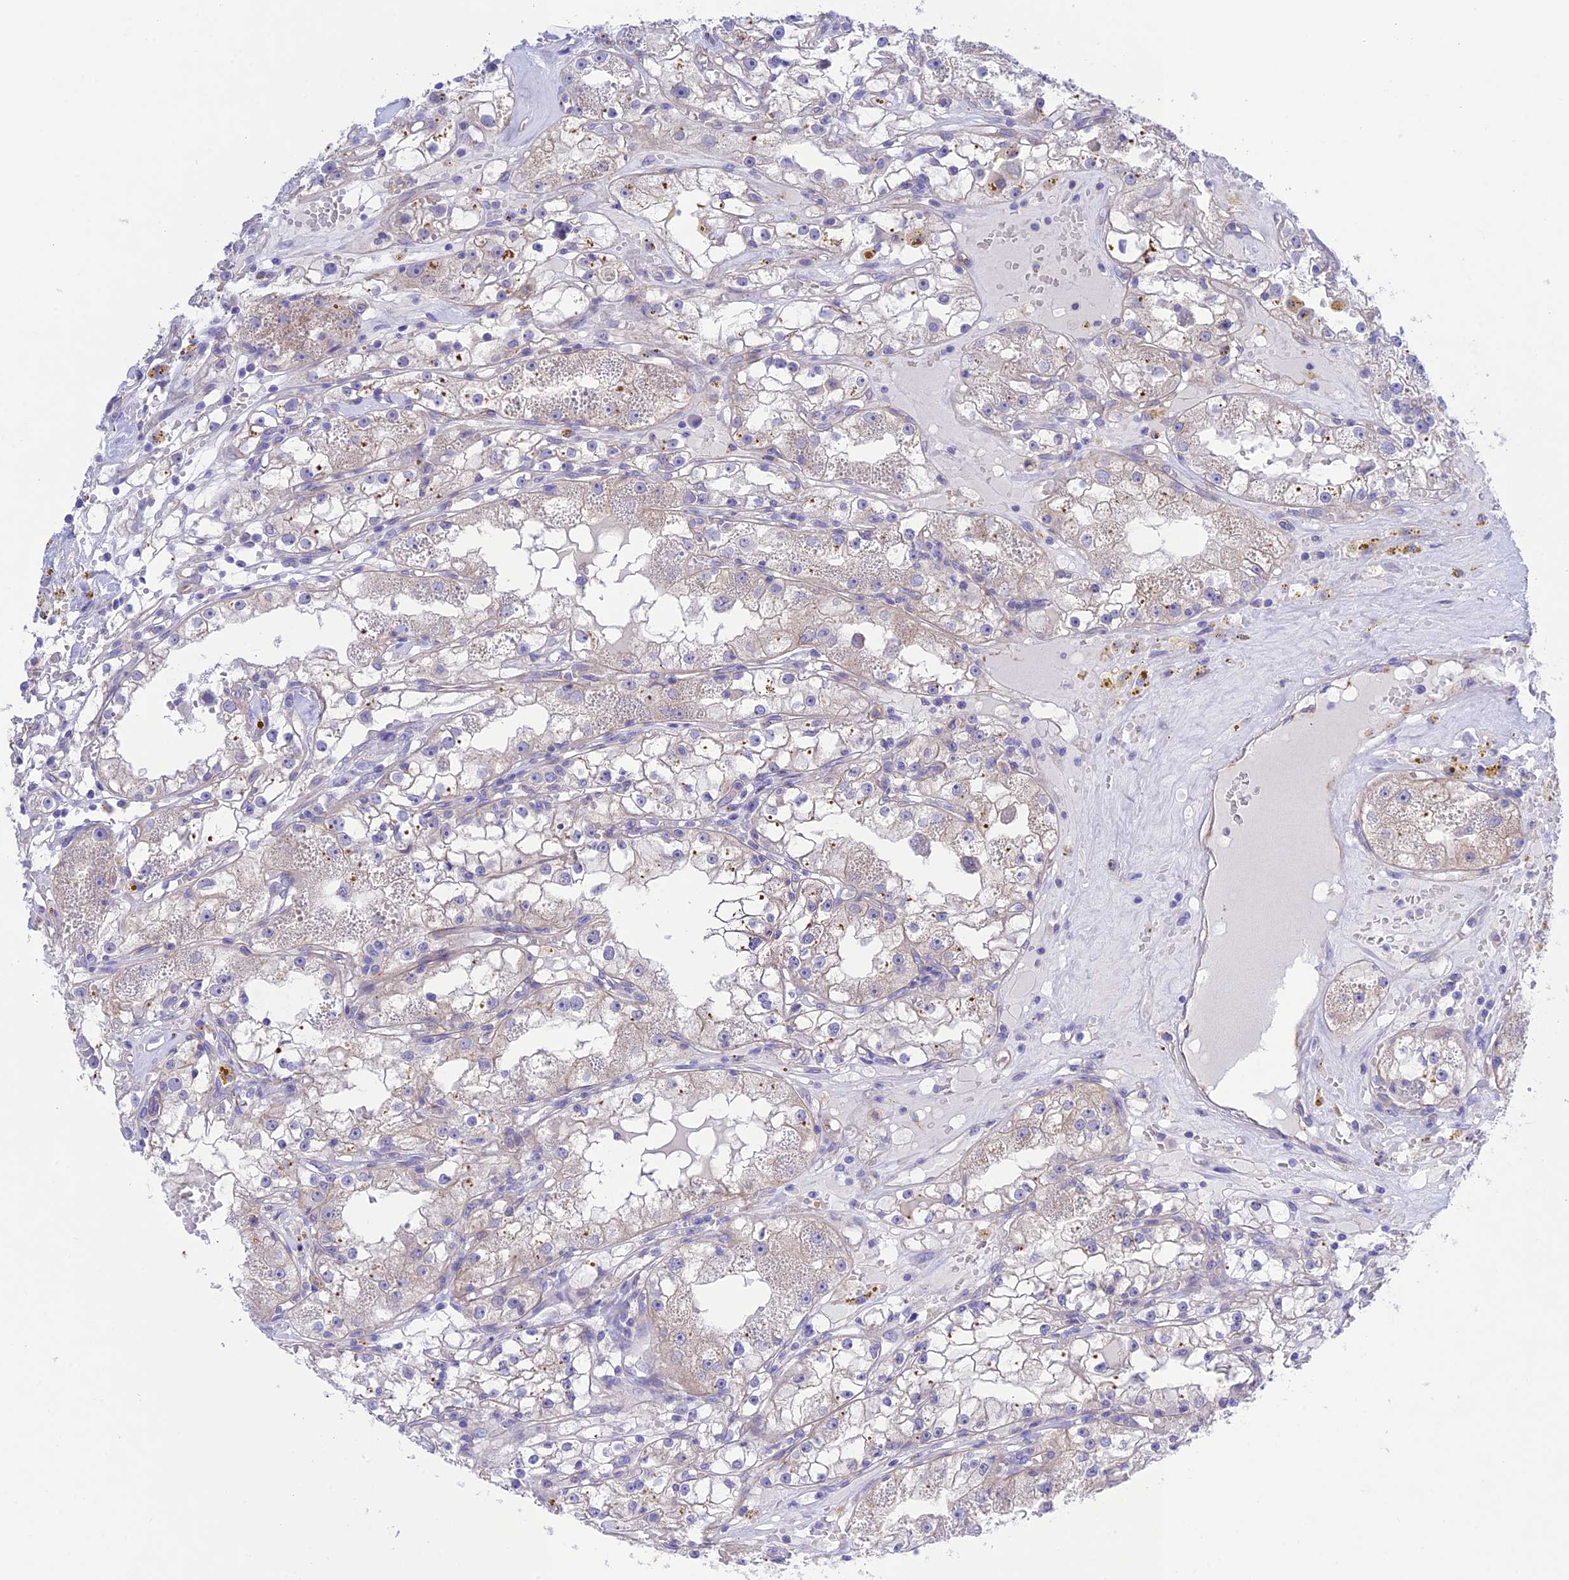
{"staining": {"intensity": "negative", "quantity": "none", "location": "none"}, "tissue": "renal cancer", "cell_type": "Tumor cells", "image_type": "cancer", "snomed": [{"axis": "morphology", "description": "Adenocarcinoma, NOS"}, {"axis": "topography", "description": "Kidney"}], "caption": "A histopathology image of human renal cancer (adenocarcinoma) is negative for staining in tumor cells.", "gene": "CHSY3", "patient": {"sex": "male", "age": 56}}